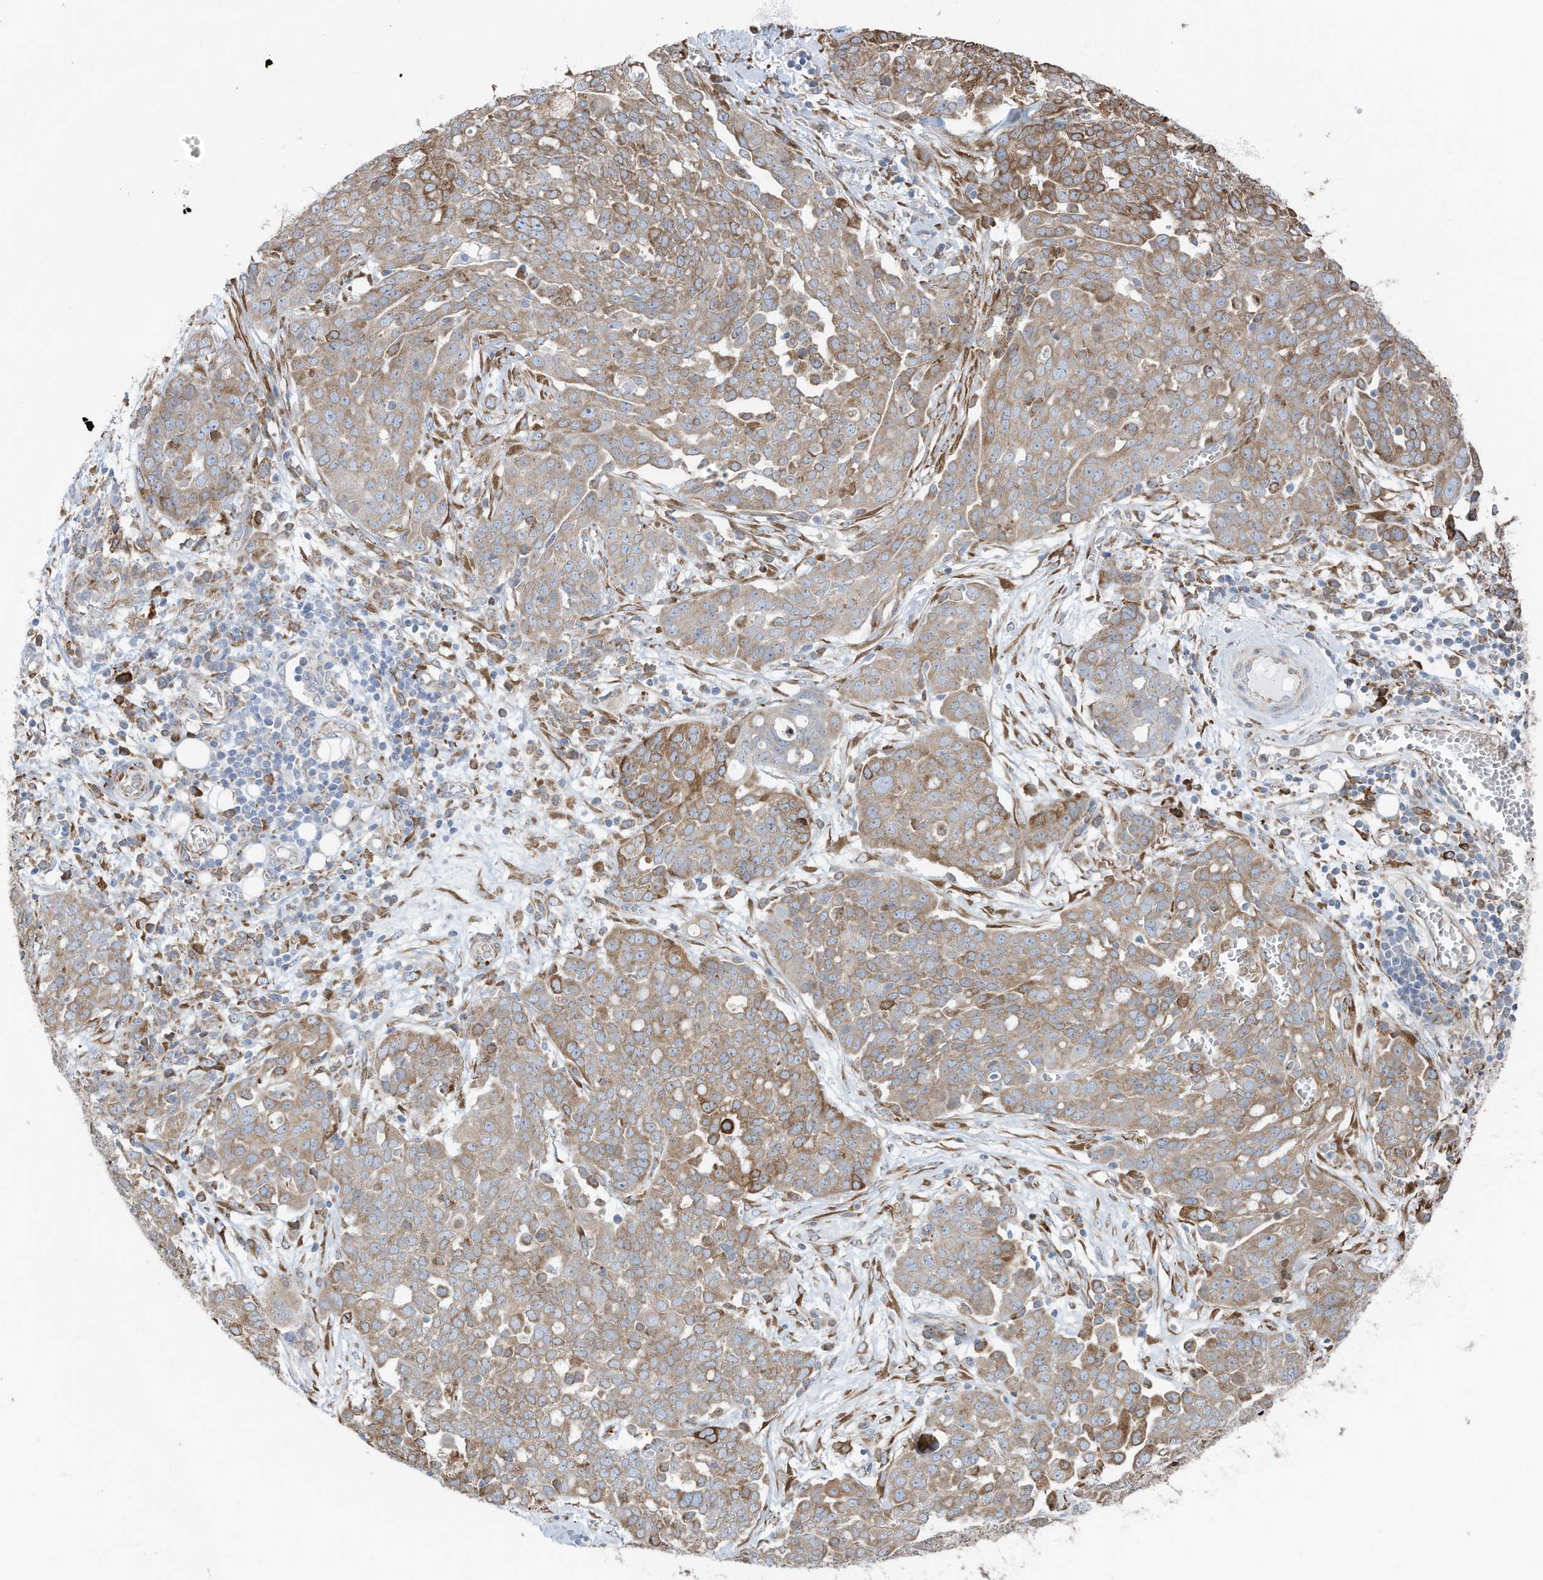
{"staining": {"intensity": "moderate", "quantity": ">75%", "location": "cytoplasmic/membranous"}, "tissue": "ovarian cancer", "cell_type": "Tumor cells", "image_type": "cancer", "snomed": [{"axis": "morphology", "description": "Cystadenocarcinoma, serous, NOS"}, {"axis": "topography", "description": "Soft tissue"}, {"axis": "topography", "description": "Ovary"}], "caption": "A photomicrograph showing moderate cytoplasmic/membranous expression in approximately >75% of tumor cells in ovarian serous cystadenocarcinoma, as visualized by brown immunohistochemical staining.", "gene": "ZNF354C", "patient": {"sex": "female", "age": 57}}